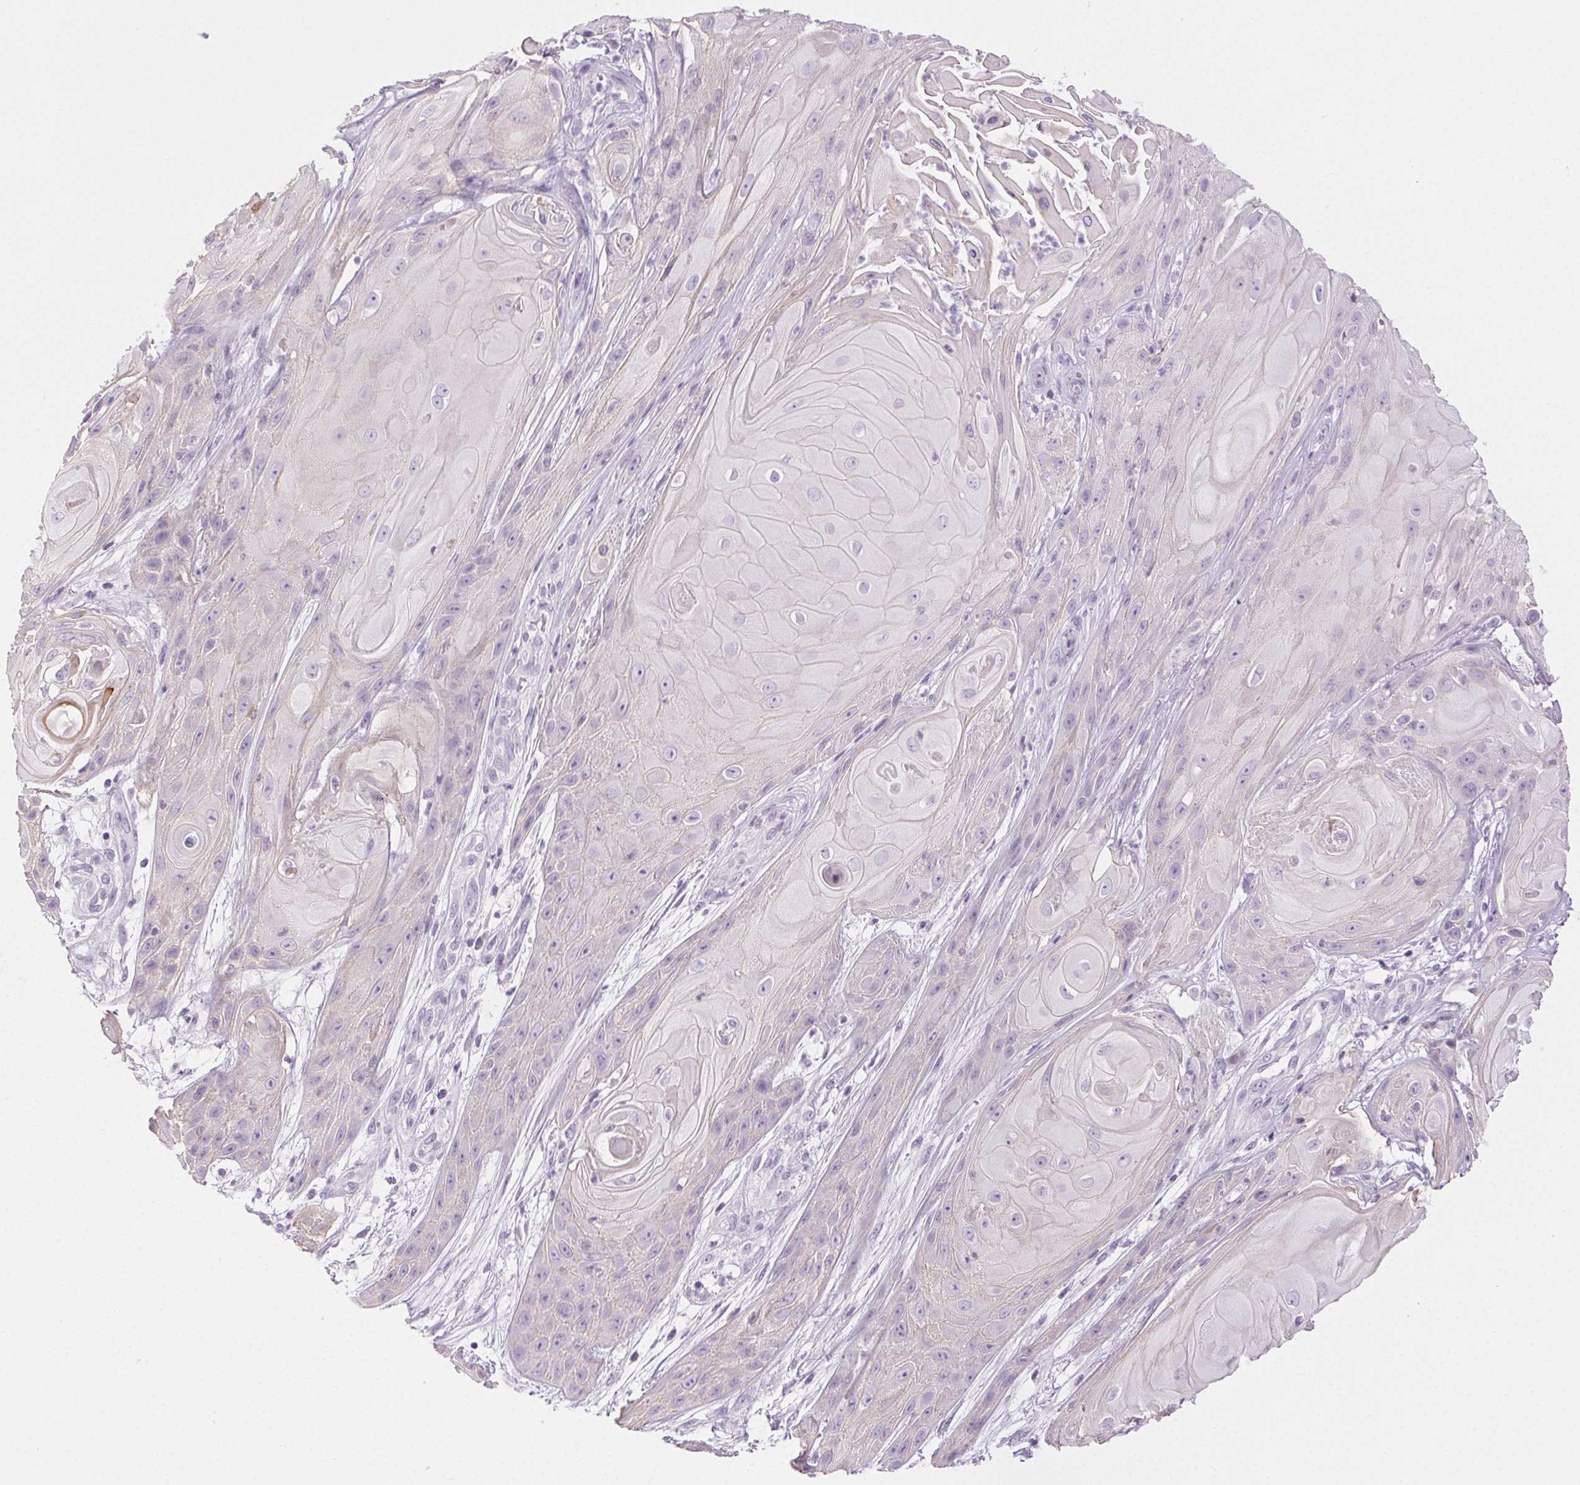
{"staining": {"intensity": "negative", "quantity": "none", "location": "none"}, "tissue": "skin cancer", "cell_type": "Tumor cells", "image_type": "cancer", "snomed": [{"axis": "morphology", "description": "Squamous cell carcinoma, NOS"}, {"axis": "topography", "description": "Skin"}], "caption": "Immunohistochemistry image of neoplastic tissue: human skin cancer (squamous cell carcinoma) stained with DAB (3,3'-diaminobenzidine) reveals no significant protein positivity in tumor cells.", "gene": "CLDN10", "patient": {"sex": "male", "age": 62}}